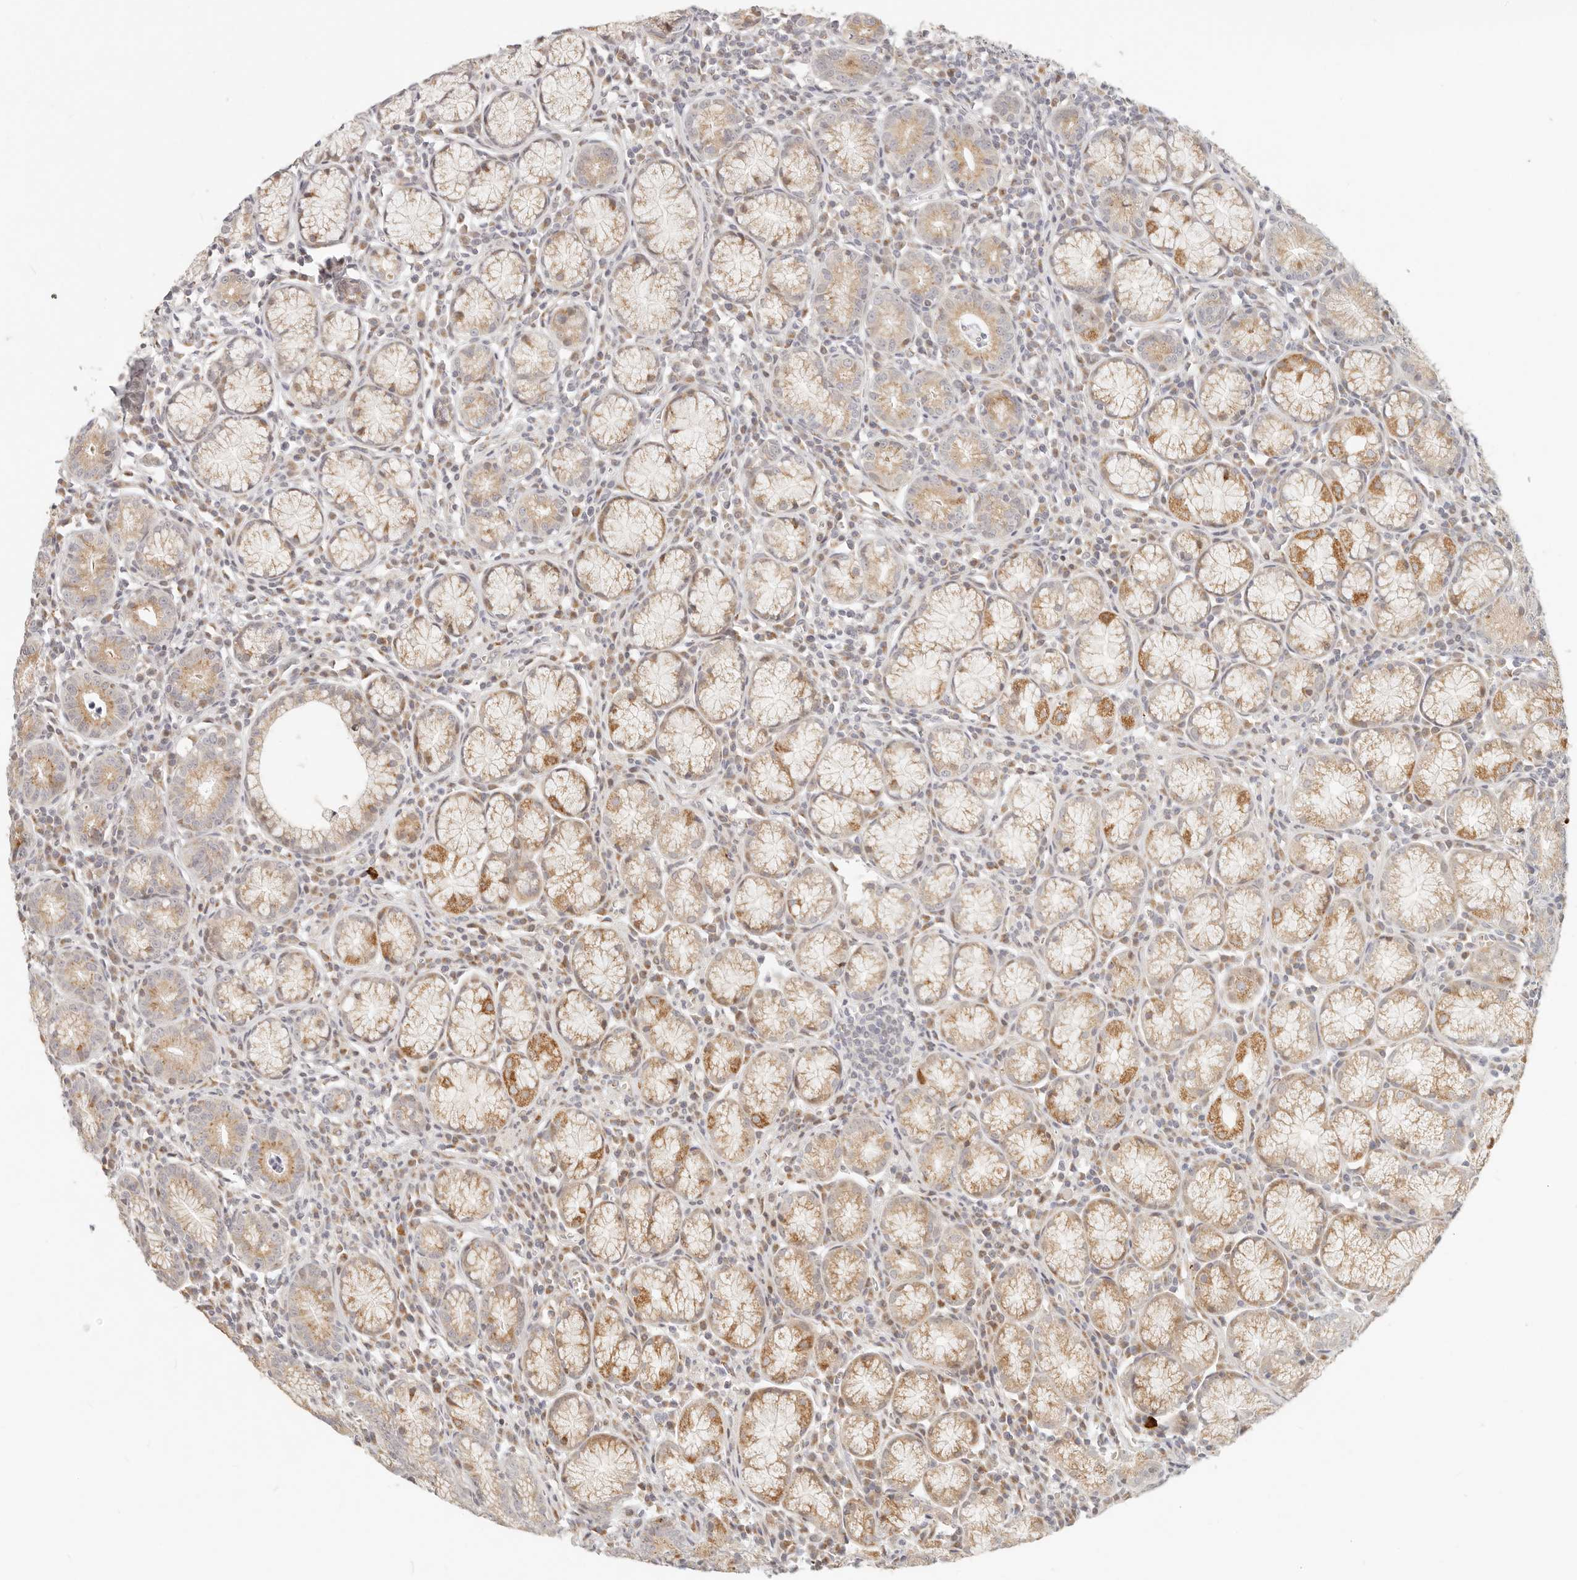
{"staining": {"intensity": "moderate", "quantity": "25%-75%", "location": "cytoplasmic/membranous"}, "tissue": "stomach", "cell_type": "Glandular cells", "image_type": "normal", "snomed": [{"axis": "morphology", "description": "Normal tissue, NOS"}, {"axis": "topography", "description": "Stomach"}], "caption": "Human stomach stained with a protein marker reveals moderate staining in glandular cells.", "gene": "FAM20B", "patient": {"sex": "male", "age": 55}}